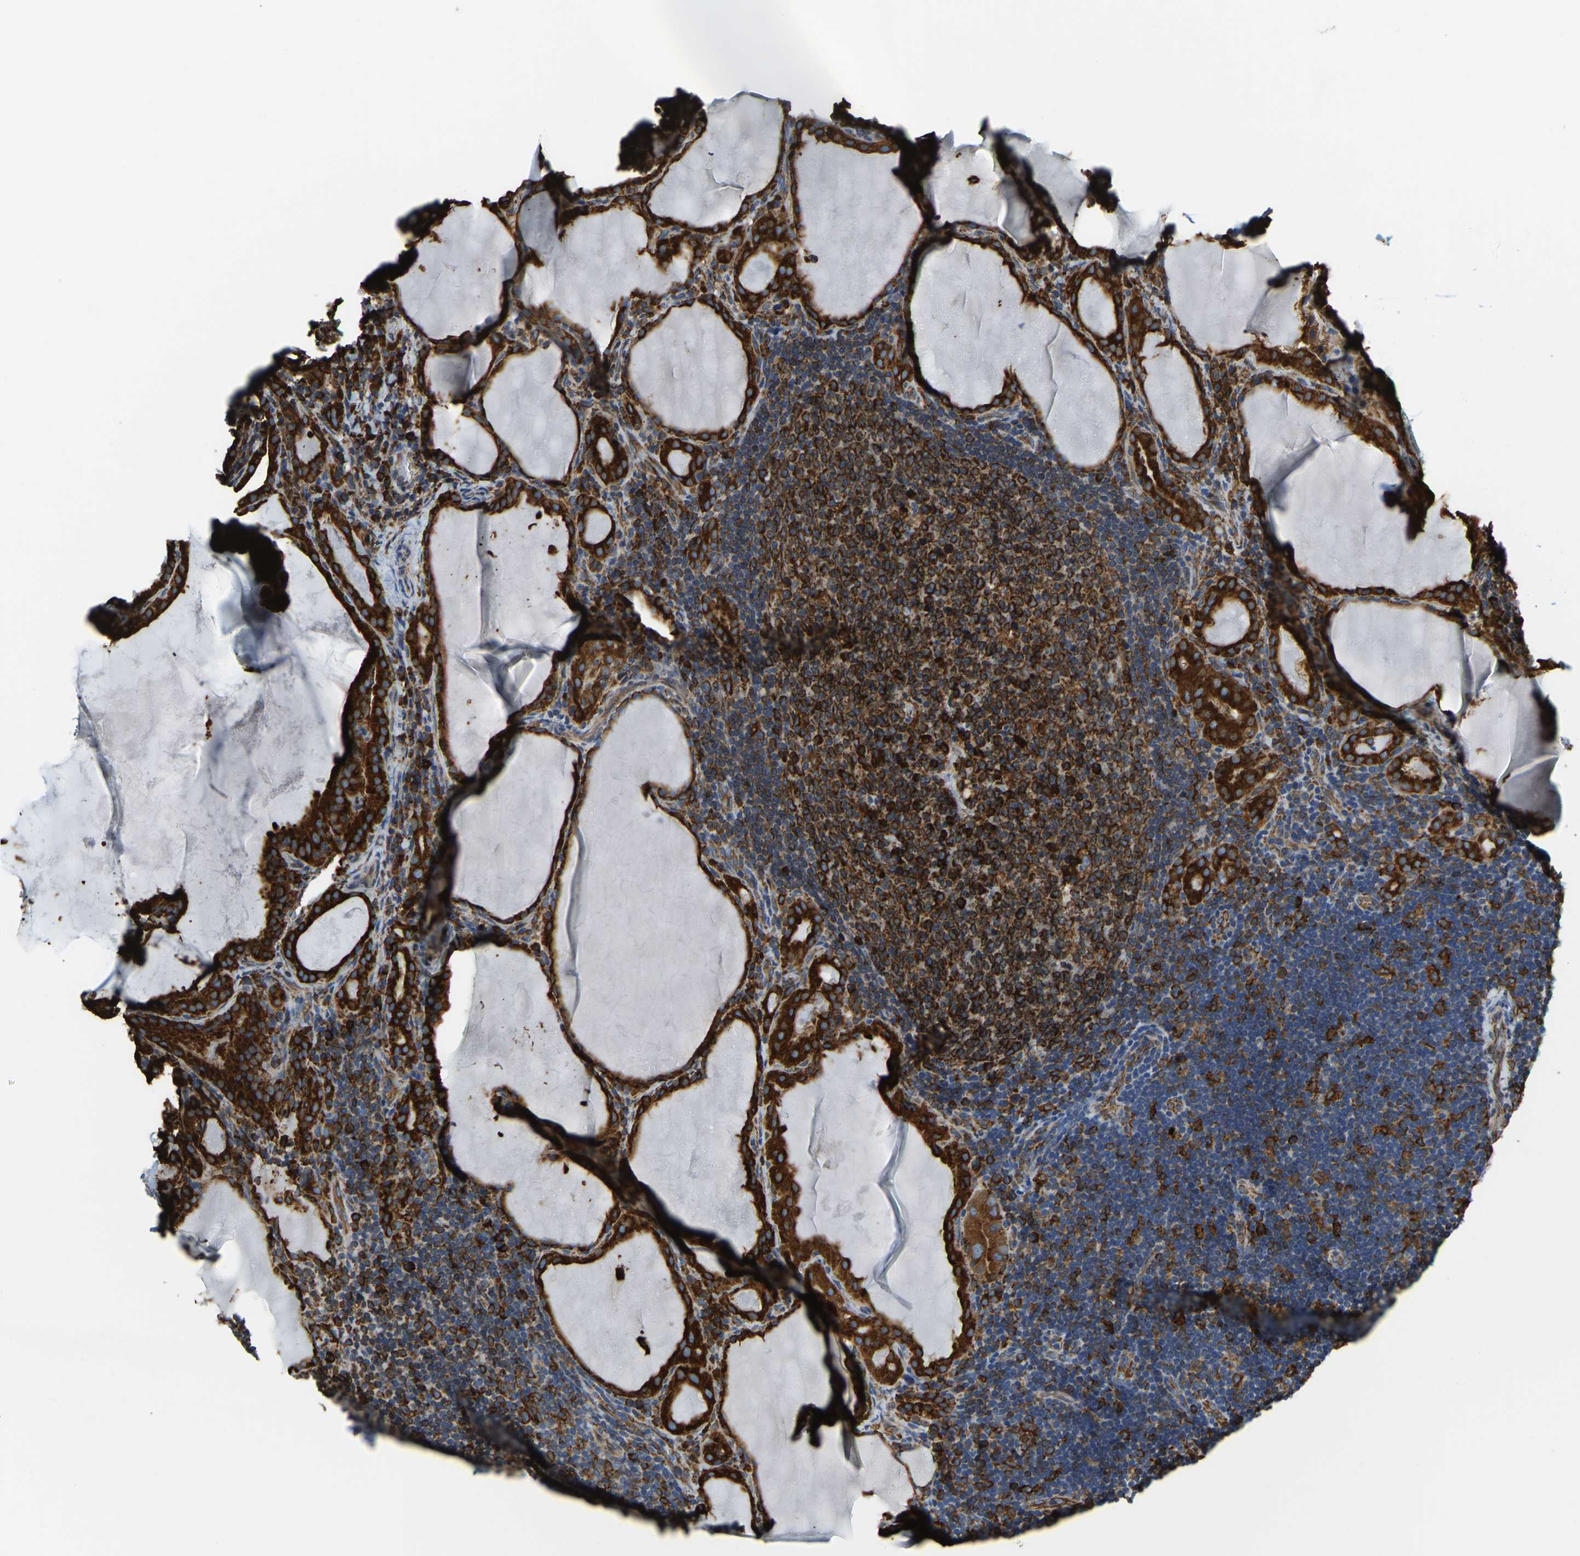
{"staining": {"intensity": "strong", "quantity": ">75%", "location": "cytoplasmic/membranous"}, "tissue": "thyroid cancer", "cell_type": "Tumor cells", "image_type": "cancer", "snomed": [{"axis": "morphology", "description": "Papillary adenocarcinoma, NOS"}, {"axis": "topography", "description": "Thyroid gland"}], "caption": "A photomicrograph of human papillary adenocarcinoma (thyroid) stained for a protein displays strong cytoplasmic/membranous brown staining in tumor cells. (IHC, brightfield microscopy, high magnification).", "gene": "RNF115", "patient": {"sex": "female", "age": 42}}